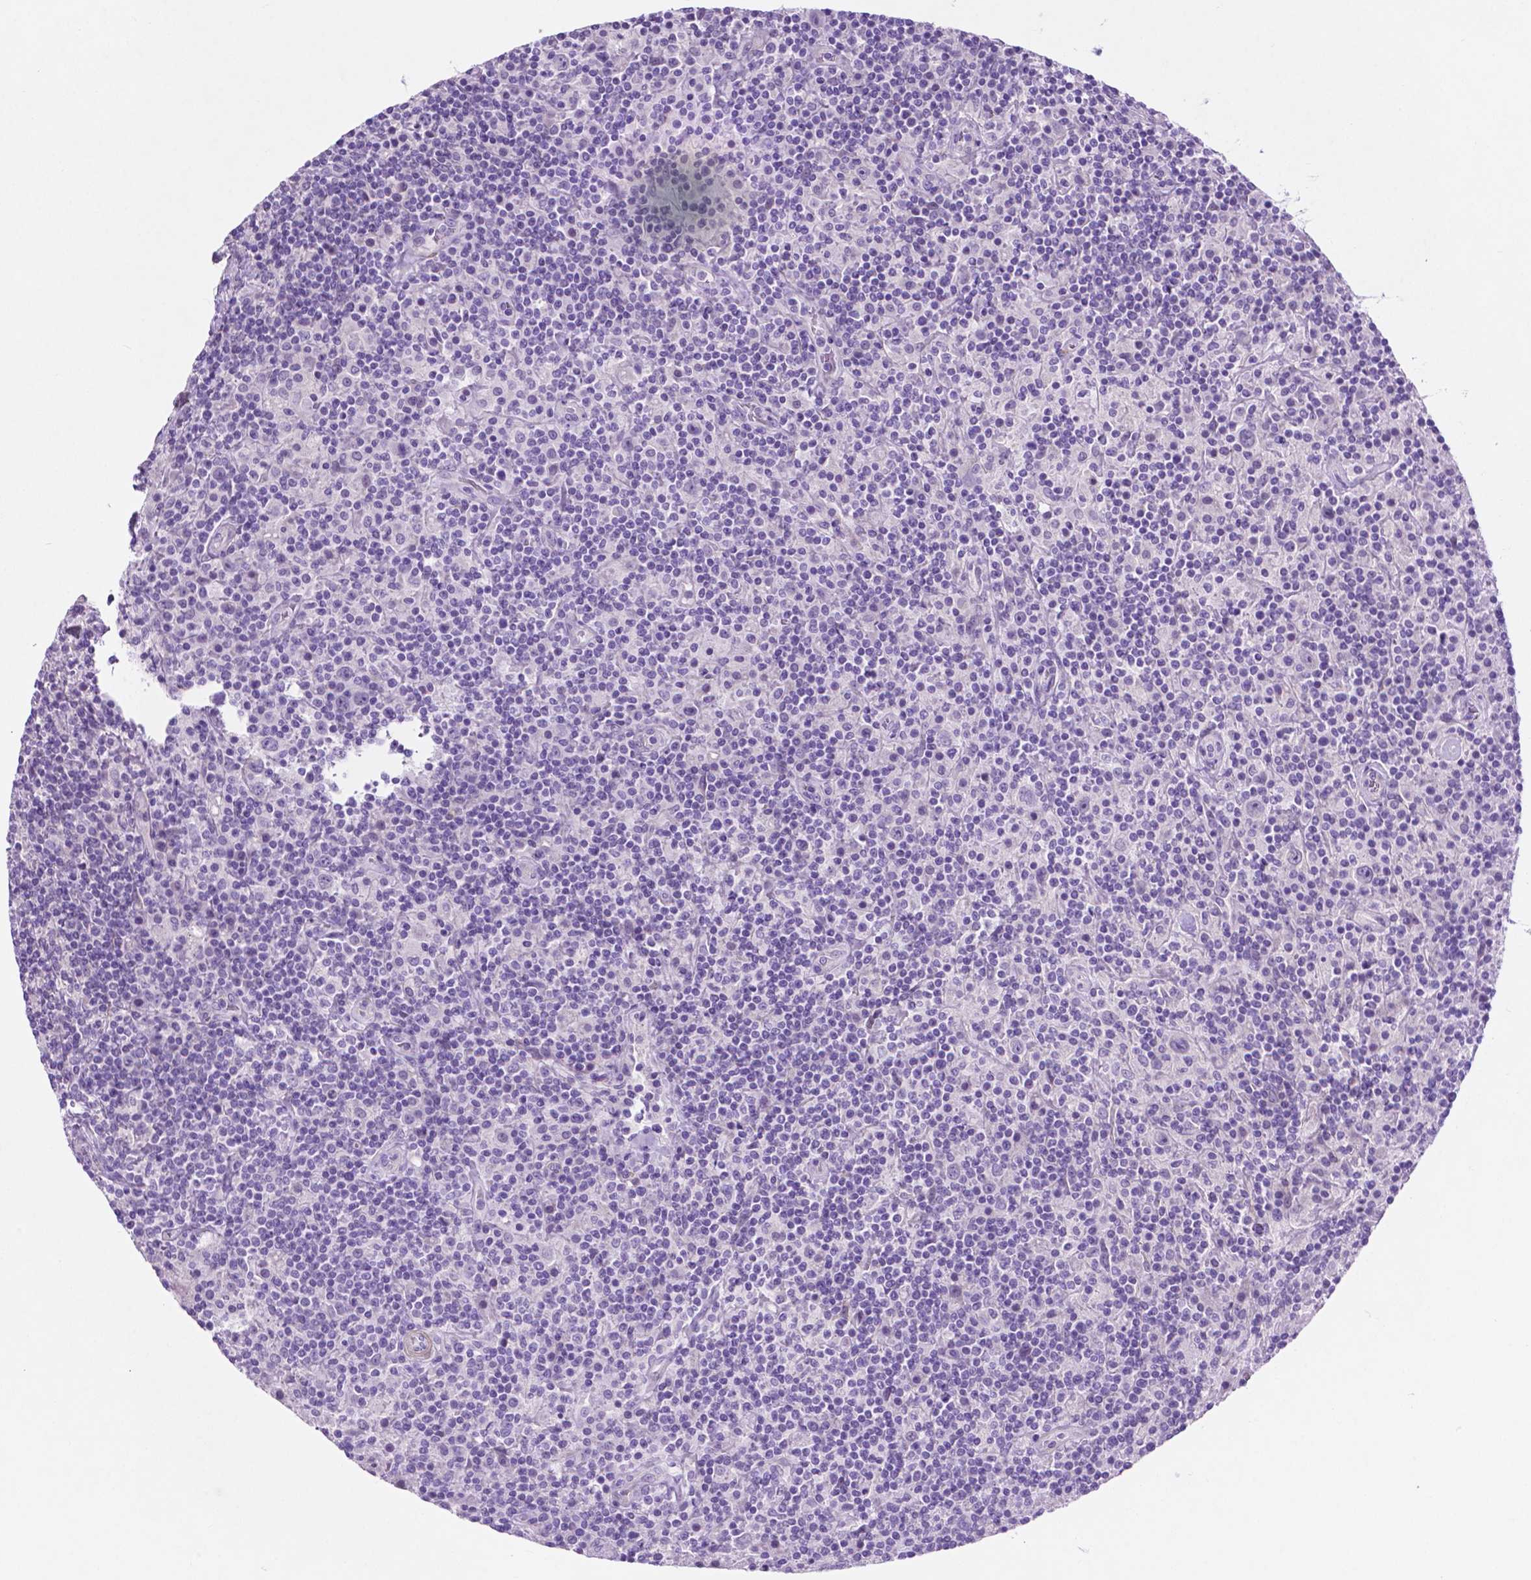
{"staining": {"intensity": "negative", "quantity": "none", "location": "none"}, "tissue": "lymphoma", "cell_type": "Tumor cells", "image_type": "cancer", "snomed": [{"axis": "morphology", "description": "Hodgkin's disease, NOS"}, {"axis": "topography", "description": "Lymph node"}], "caption": "The image reveals no significant positivity in tumor cells of lymphoma.", "gene": "ASPG", "patient": {"sex": "male", "age": 70}}